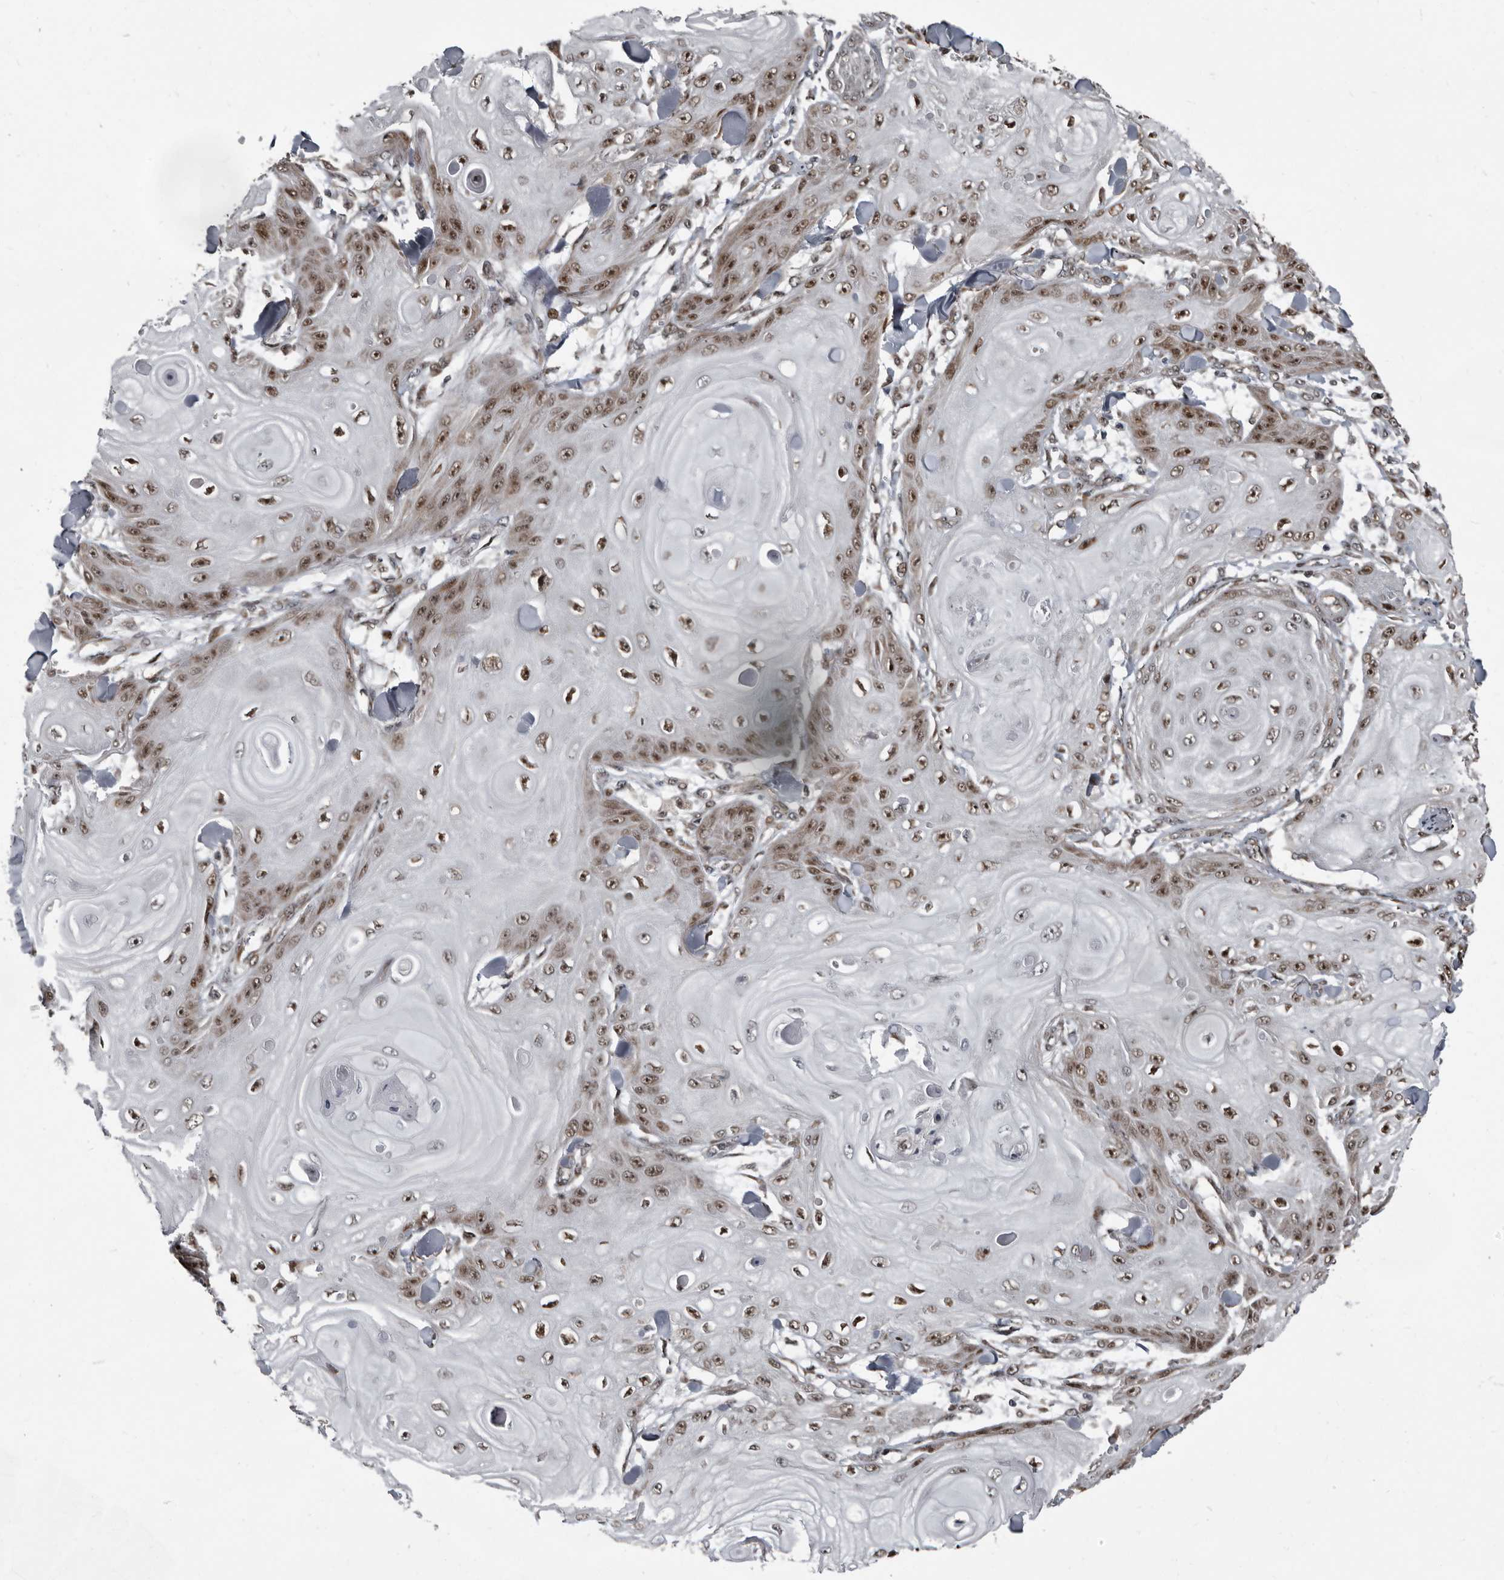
{"staining": {"intensity": "strong", "quantity": "25%-75%", "location": "nuclear"}, "tissue": "skin cancer", "cell_type": "Tumor cells", "image_type": "cancer", "snomed": [{"axis": "morphology", "description": "Squamous cell carcinoma, NOS"}, {"axis": "topography", "description": "Skin"}], "caption": "Protein staining of skin squamous cell carcinoma tissue displays strong nuclear expression in approximately 25%-75% of tumor cells.", "gene": "CHD1L", "patient": {"sex": "male", "age": 74}}